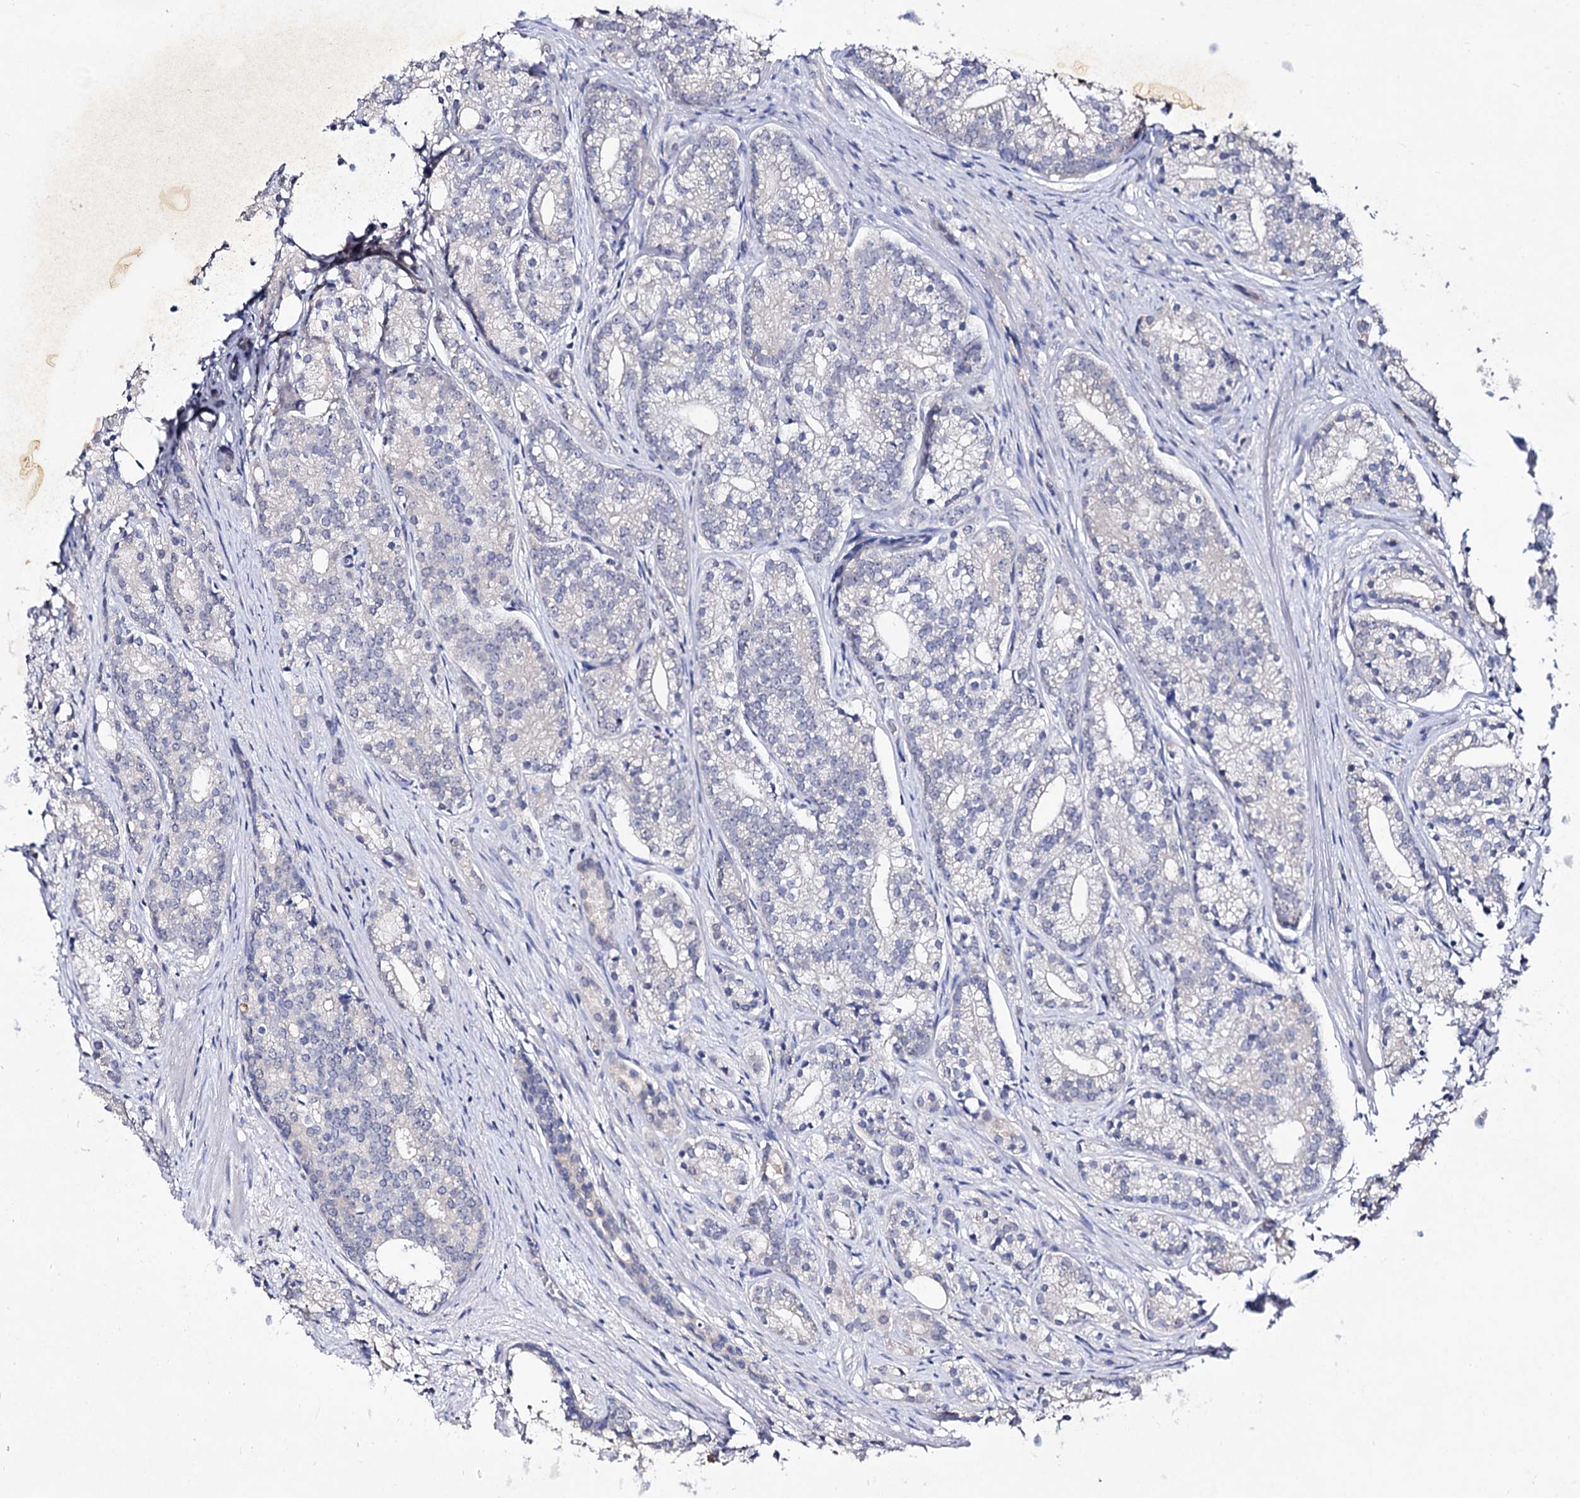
{"staining": {"intensity": "negative", "quantity": "none", "location": "none"}, "tissue": "prostate cancer", "cell_type": "Tumor cells", "image_type": "cancer", "snomed": [{"axis": "morphology", "description": "Adenocarcinoma, Low grade"}, {"axis": "topography", "description": "Prostate"}], "caption": "This micrograph is of prostate cancer (low-grade adenocarcinoma) stained with IHC to label a protein in brown with the nuclei are counter-stained blue. There is no staining in tumor cells. (Stains: DAB (3,3'-diaminobenzidine) IHC with hematoxylin counter stain, Microscopy: brightfield microscopy at high magnification).", "gene": "ACTR6", "patient": {"sex": "male", "age": 71}}